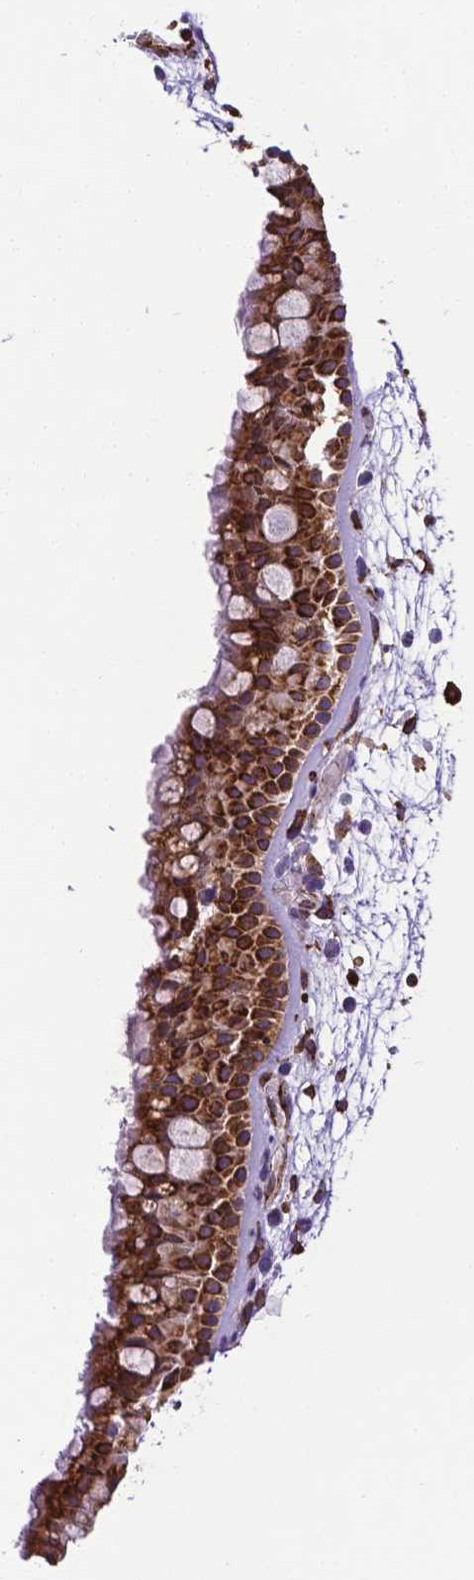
{"staining": {"intensity": "strong", "quantity": ">75%", "location": "cytoplasmic/membranous"}, "tissue": "nasopharynx", "cell_type": "Respiratory epithelial cells", "image_type": "normal", "snomed": [{"axis": "morphology", "description": "Normal tissue, NOS"}, {"axis": "topography", "description": "Nasopharynx"}], "caption": "A brown stain labels strong cytoplasmic/membranous expression of a protein in respiratory epithelial cells of normal human nasopharynx. (DAB (3,3'-diaminobenzidine) IHC, brown staining for protein, blue staining for nuclei).", "gene": "MTDH", "patient": {"sex": "male", "age": 68}}